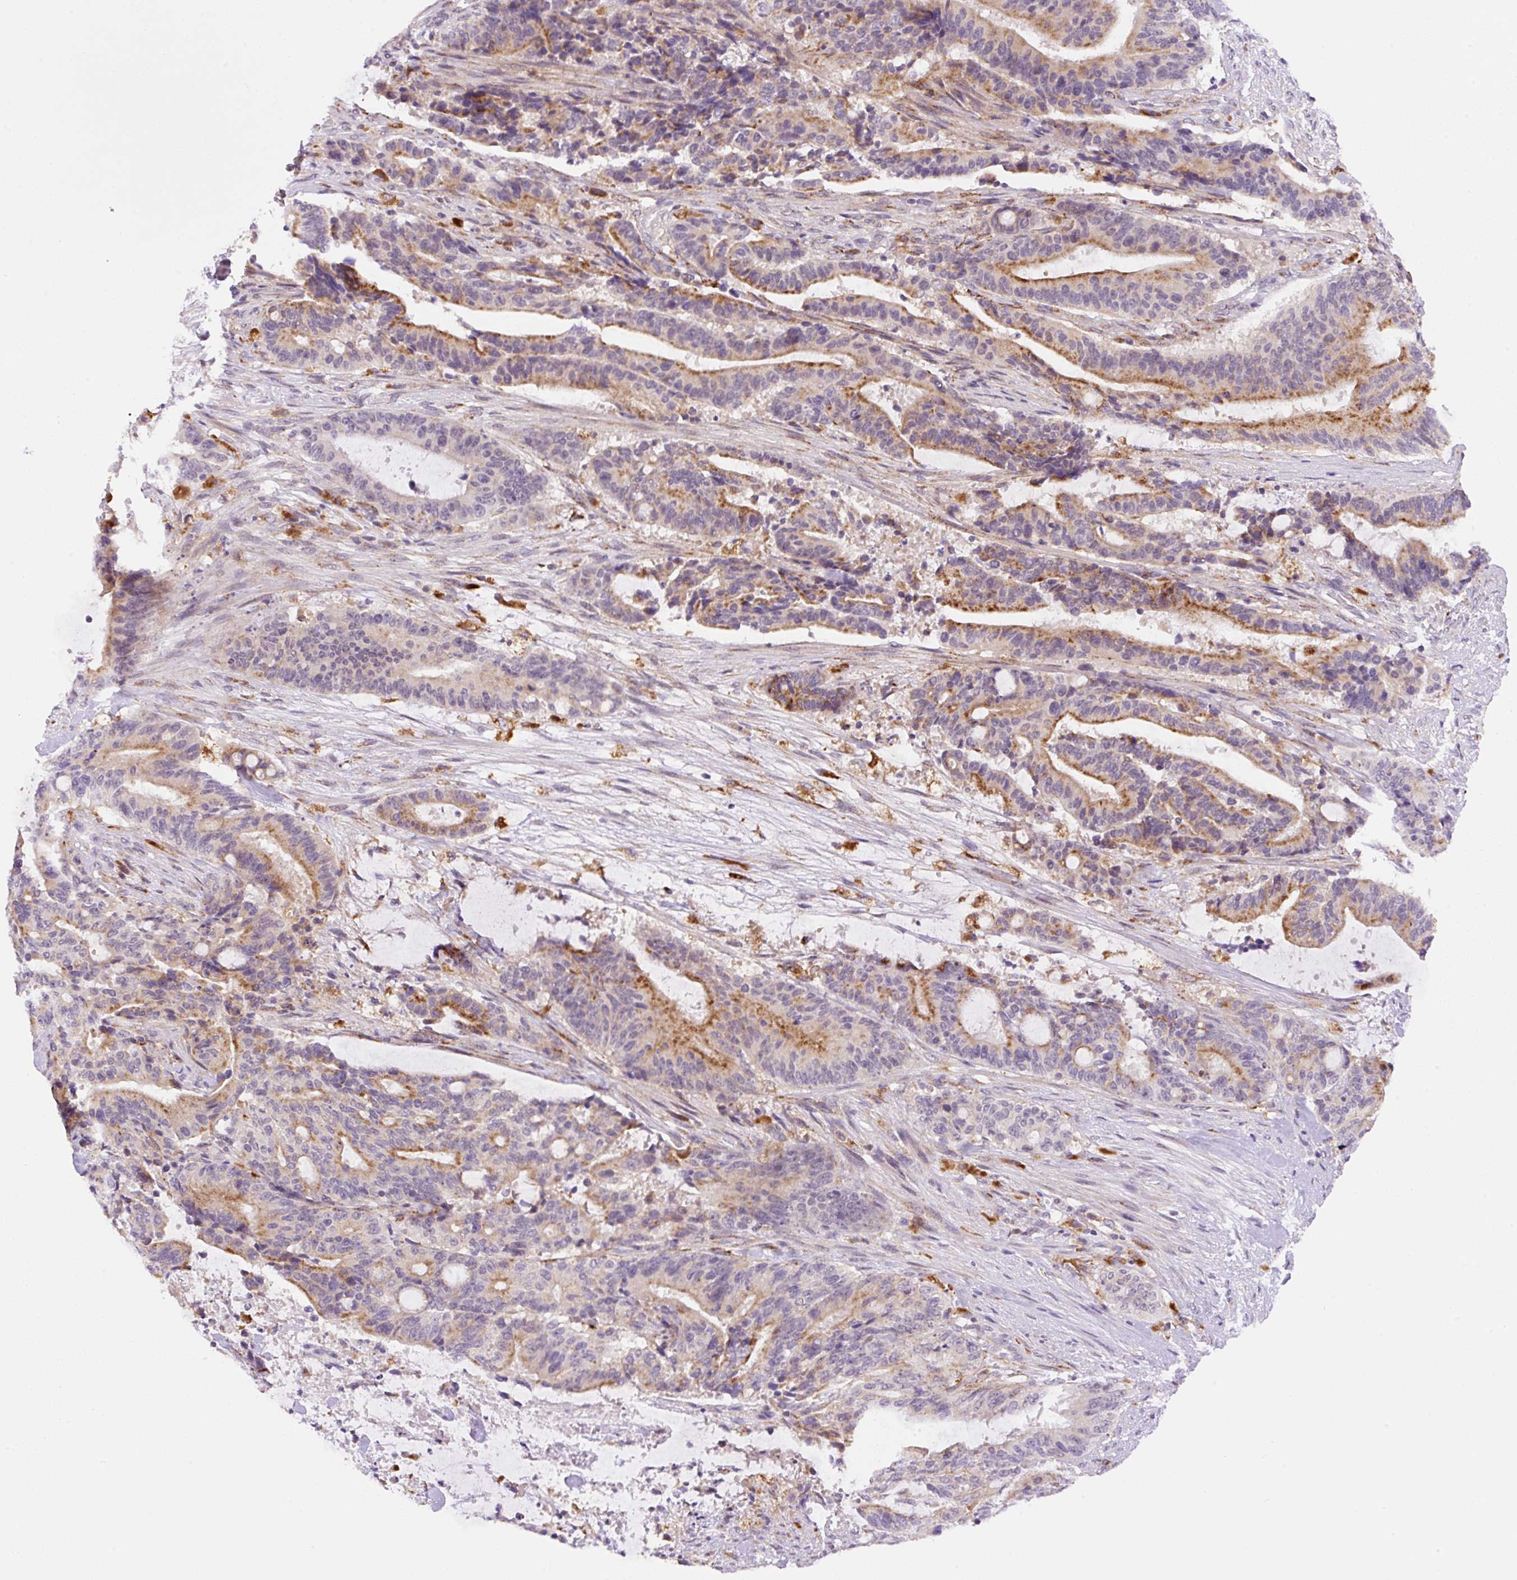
{"staining": {"intensity": "moderate", "quantity": "25%-75%", "location": "cytoplasmic/membranous"}, "tissue": "liver cancer", "cell_type": "Tumor cells", "image_type": "cancer", "snomed": [{"axis": "morphology", "description": "Normal tissue, NOS"}, {"axis": "morphology", "description": "Cholangiocarcinoma"}, {"axis": "topography", "description": "Liver"}, {"axis": "topography", "description": "Peripheral nerve tissue"}], "caption": "A brown stain labels moderate cytoplasmic/membranous expression of a protein in human cholangiocarcinoma (liver) tumor cells.", "gene": "CEBPZOS", "patient": {"sex": "female", "age": 73}}